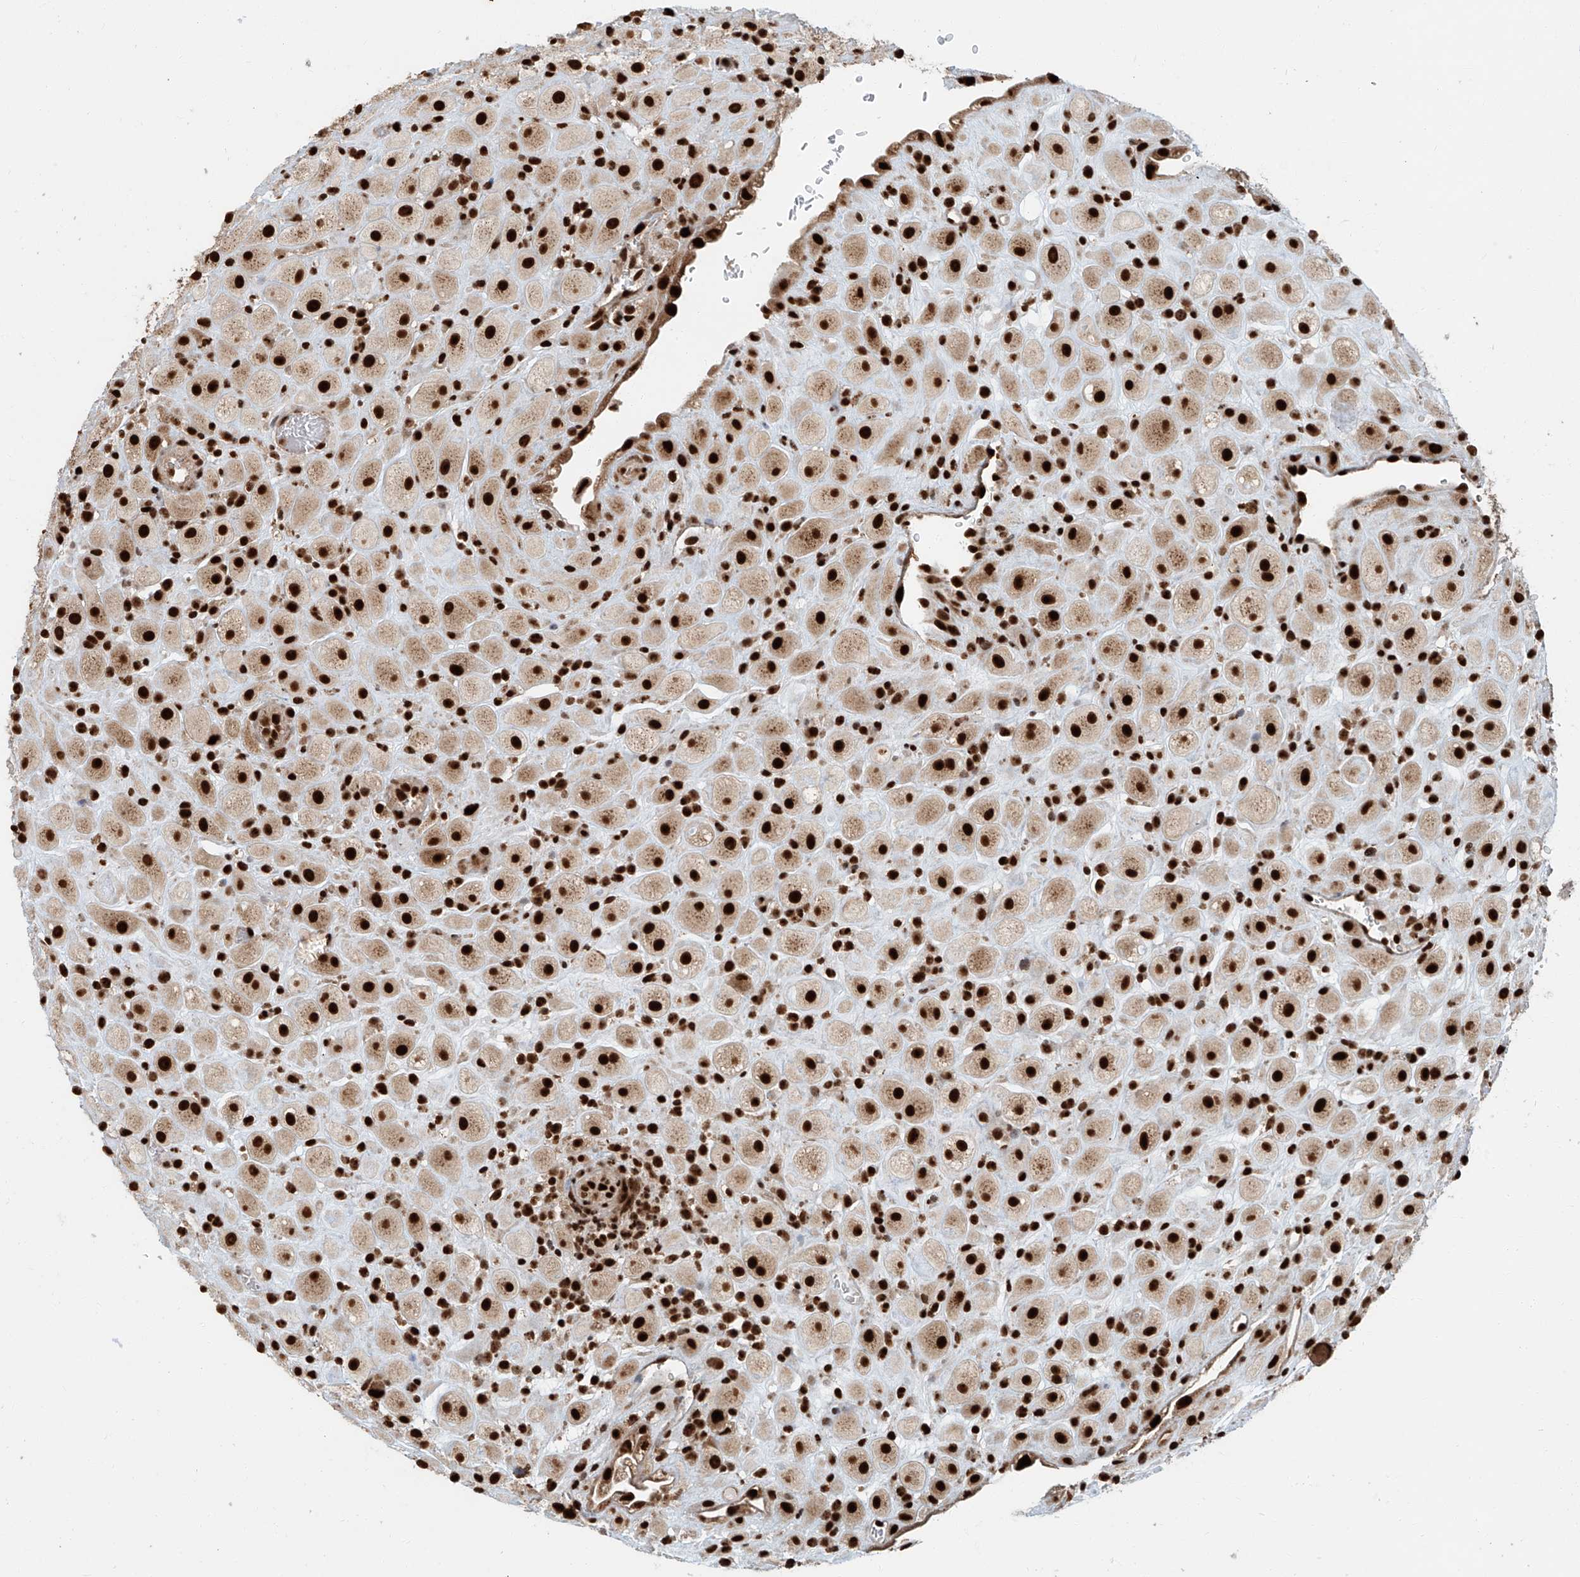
{"staining": {"intensity": "strong", "quantity": ">75%", "location": "nuclear"}, "tissue": "placenta", "cell_type": "Decidual cells", "image_type": "normal", "snomed": [{"axis": "morphology", "description": "Normal tissue, NOS"}, {"axis": "topography", "description": "Placenta"}], "caption": "Immunohistochemistry (DAB) staining of unremarkable human placenta displays strong nuclear protein staining in approximately >75% of decidual cells. (IHC, brightfield microscopy, high magnification).", "gene": "FAM193B", "patient": {"sex": "female", "age": 35}}